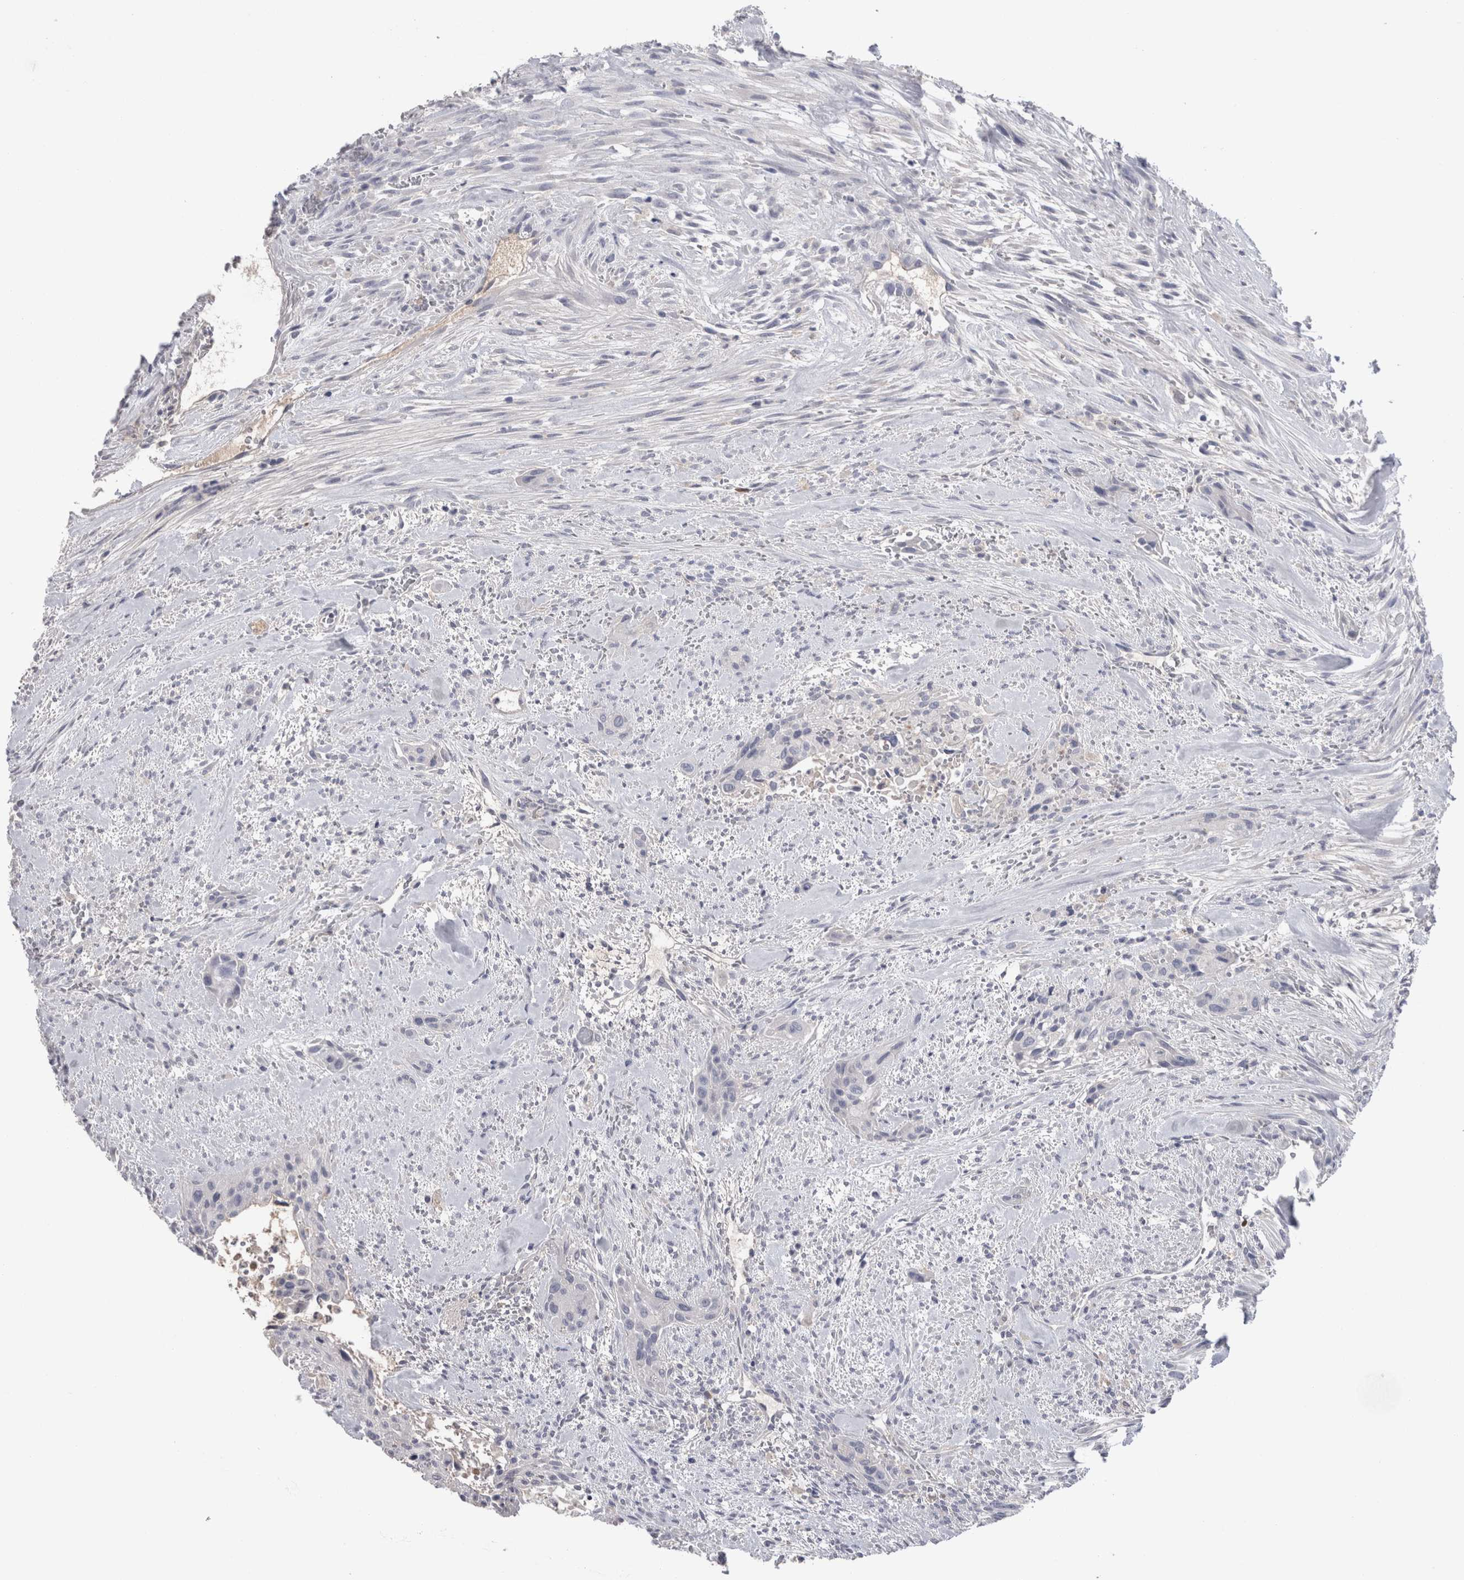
{"staining": {"intensity": "negative", "quantity": "none", "location": "none"}, "tissue": "urothelial cancer", "cell_type": "Tumor cells", "image_type": "cancer", "snomed": [{"axis": "morphology", "description": "Urothelial carcinoma, High grade"}, {"axis": "topography", "description": "Urinary bladder"}], "caption": "Urothelial carcinoma (high-grade) stained for a protein using immunohistochemistry shows no staining tumor cells.", "gene": "REG1A", "patient": {"sex": "male", "age": 35}}